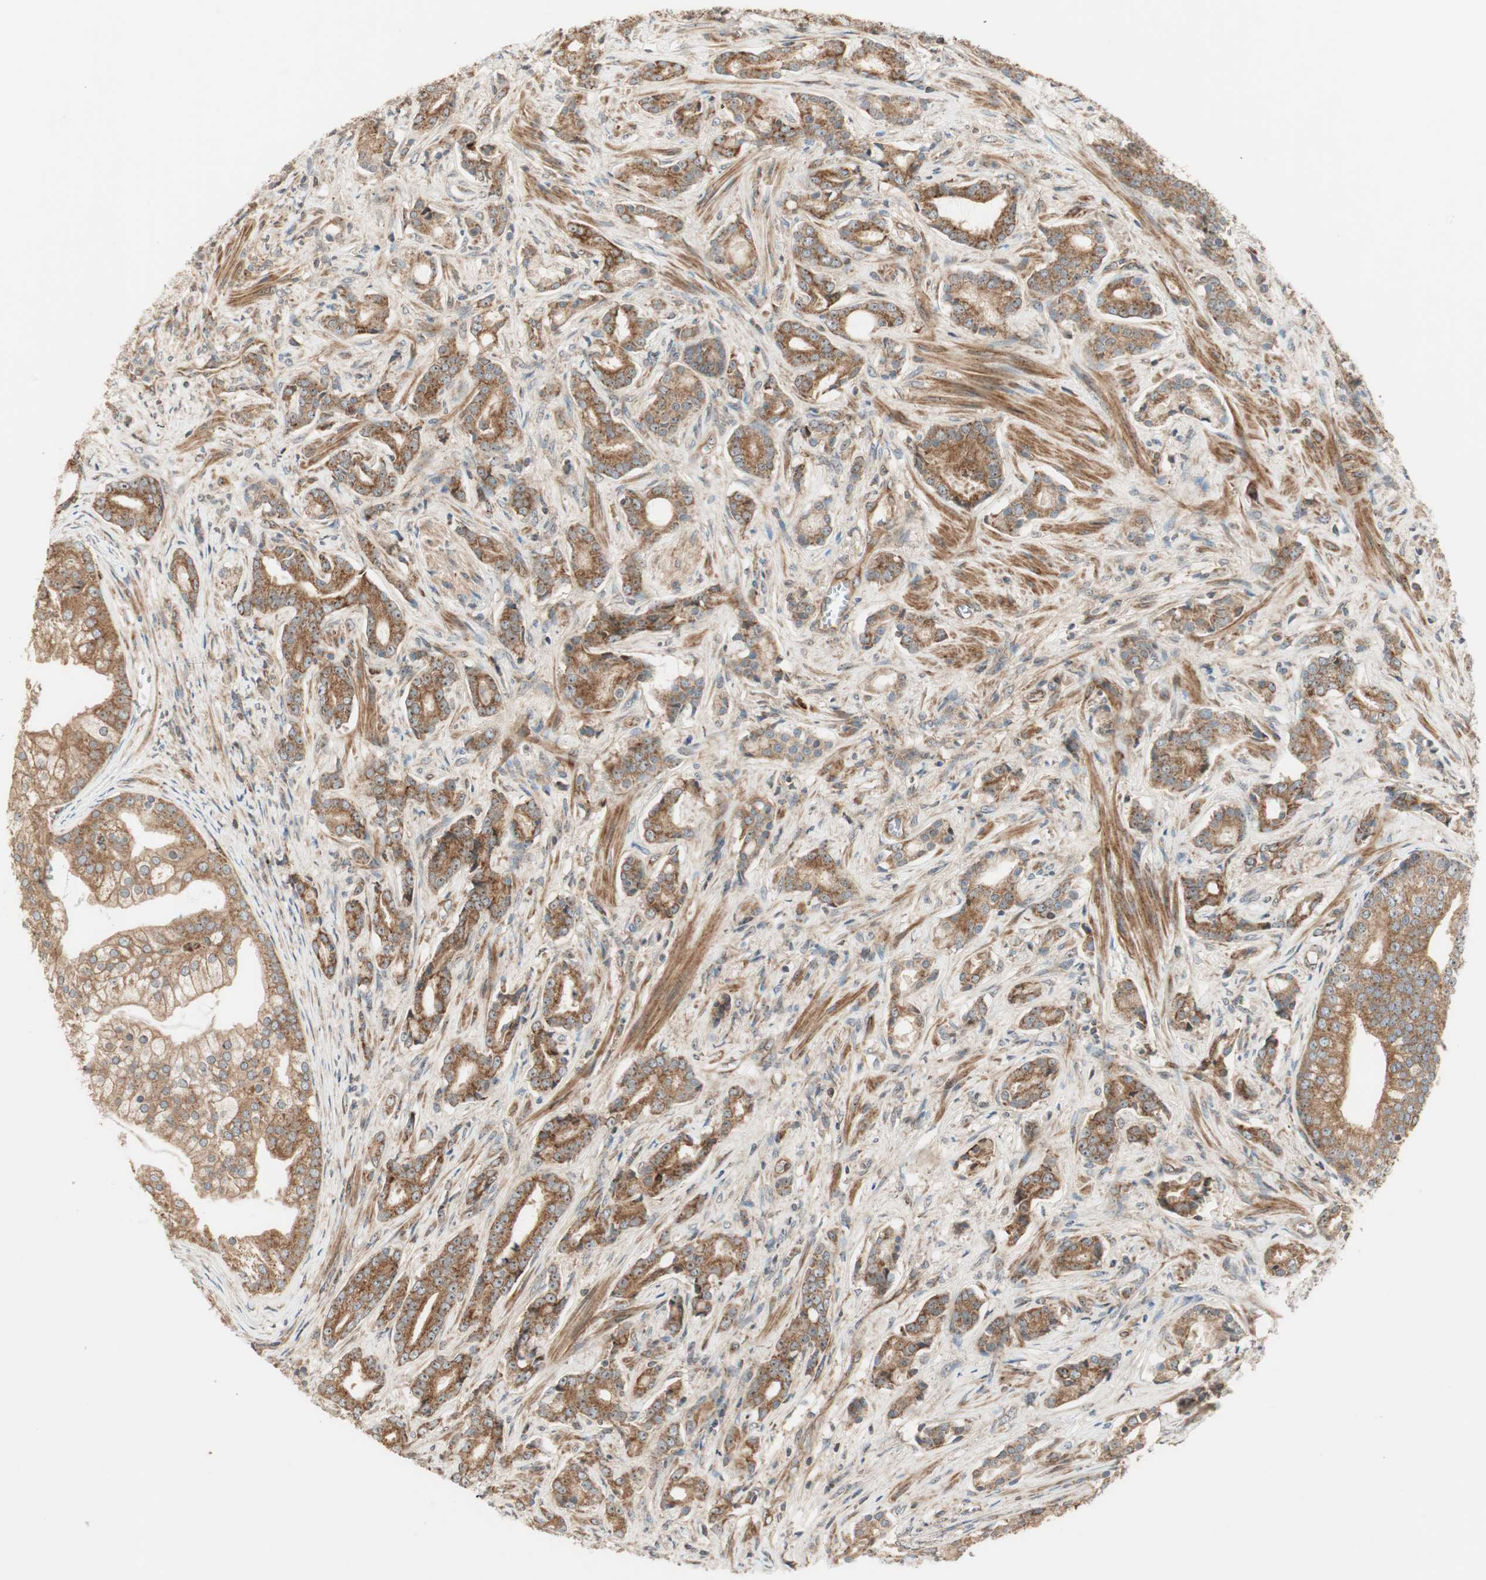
{"staining": {"intensity": "moderate", "quantity": ">75%", "location": "cytoplasmic/membranous"}, "tissue": "prostate cancer", "cell_type": "Tumor cells", "image_type": "cancer", "snomed": [{"axis": "morphology", "description": "Adenocarcinoma, Low grade"}, {"axis": "topography", "description": "Prostate"}], "caption": "Immunohistochemistry (IHC) (DAB (3,3'-diaminobenzidine)) staining of human prostate adenocarcinoma (low-grade) exhibits moderate cytoplasmic/membranous protein positivity in about >75% of tumor cells.", "gene": "CTTNBP2NL", "patient": {"sex": "male", "age": 58}}